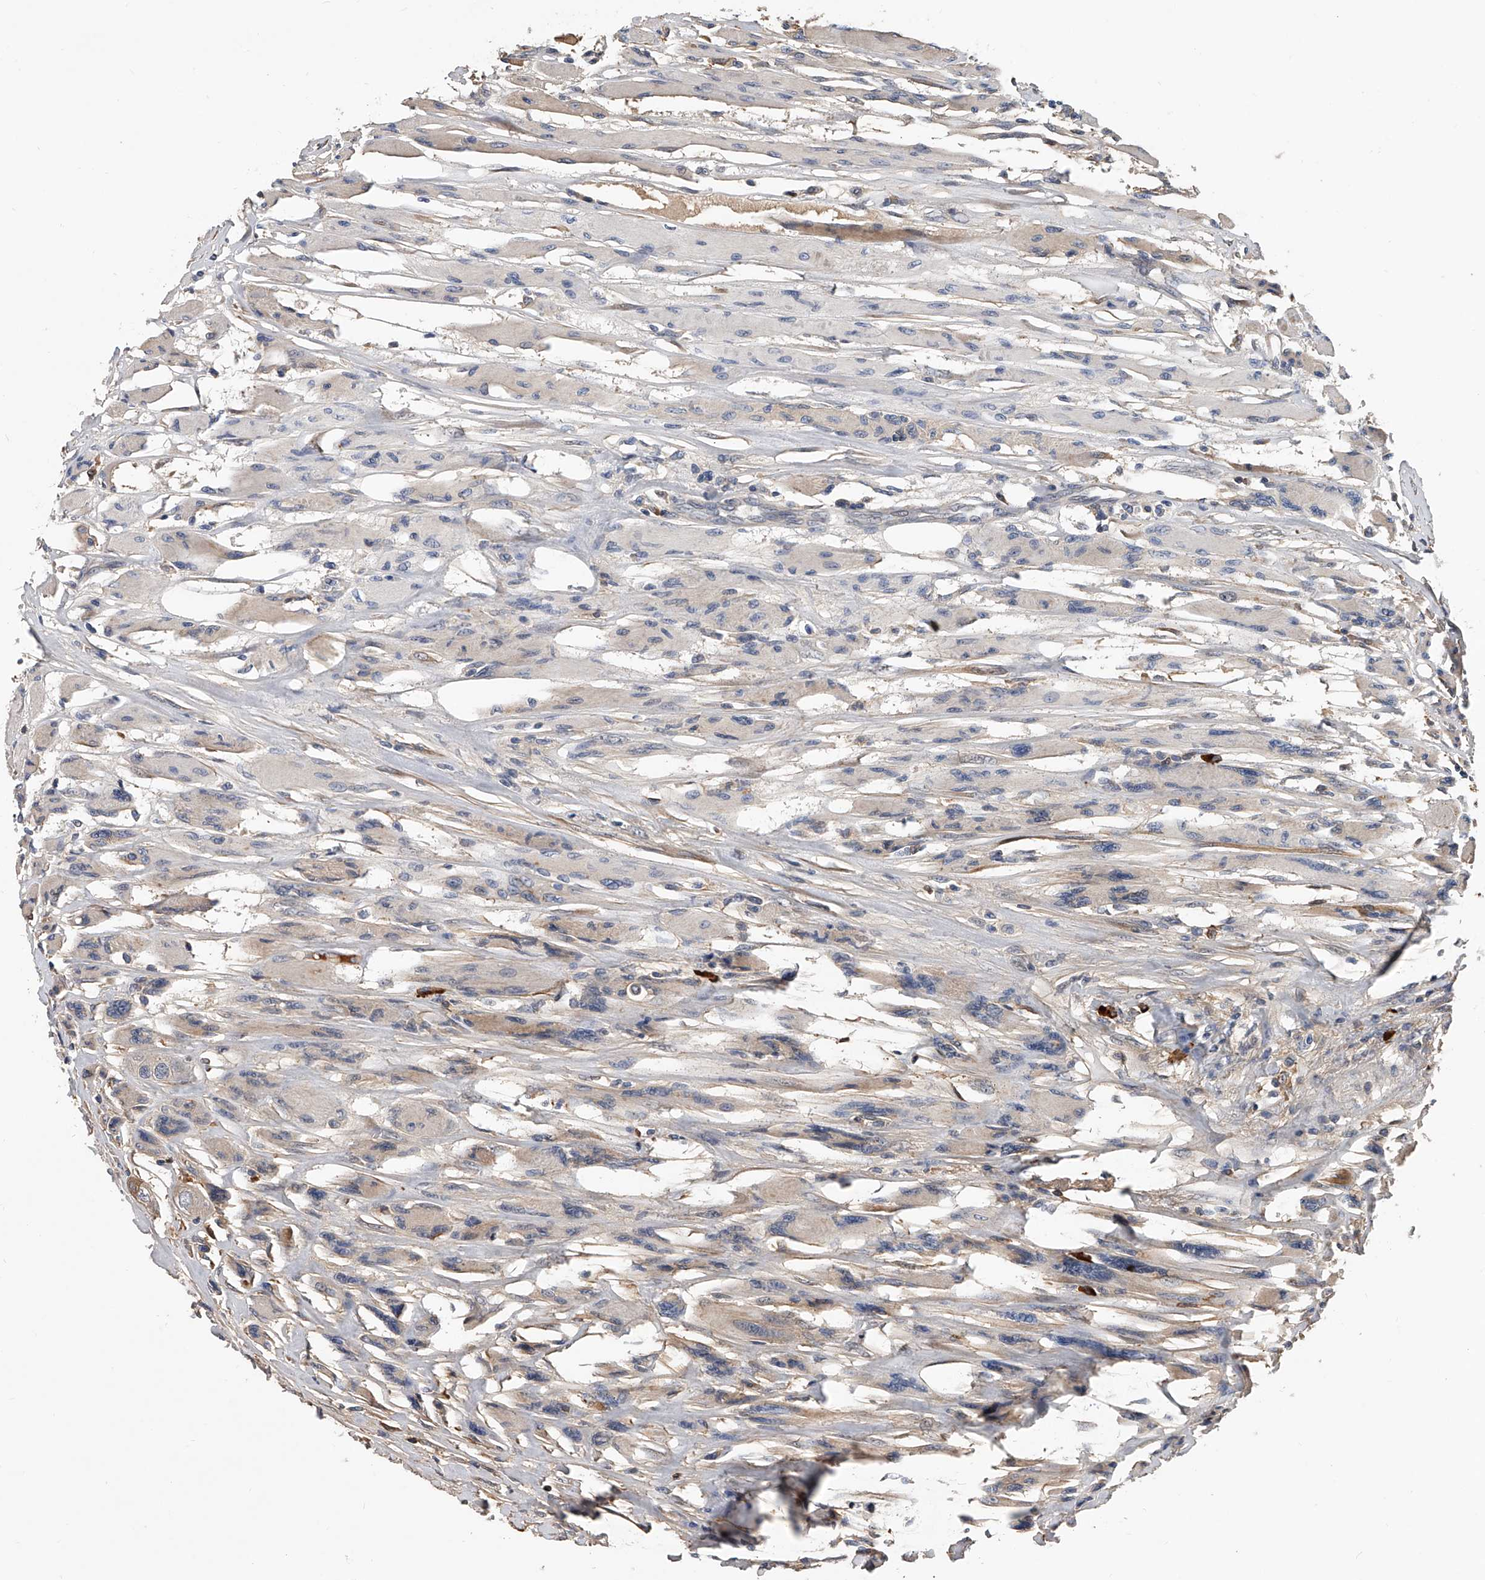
{"staining": {"intensity": "moderate", "quantity": "<25%", "location": "cytoplasmic/membranous"}, "tissue": "head and neck cancer", "cell_type": "Tumor cells", "image_type": "cancer", "snomed": [{"axis": "morphology", "description": "Normal tissue, NOS"}, {"axis": "morphology", "description": "Squamous cell carcinoma, NOS"}, {"axis": "topography", "description": "Skeletal muscle"}, {"axis": "topography", "description": "Head-Neck"}], "caption": "Protein analysis of head and neck cancer tissue demonstrates moderate cytoplasmic/membranous expression in about <25% of tumor cells.", "gene": "ZNF25", "patient": {"sex": "male", "age": 51}}